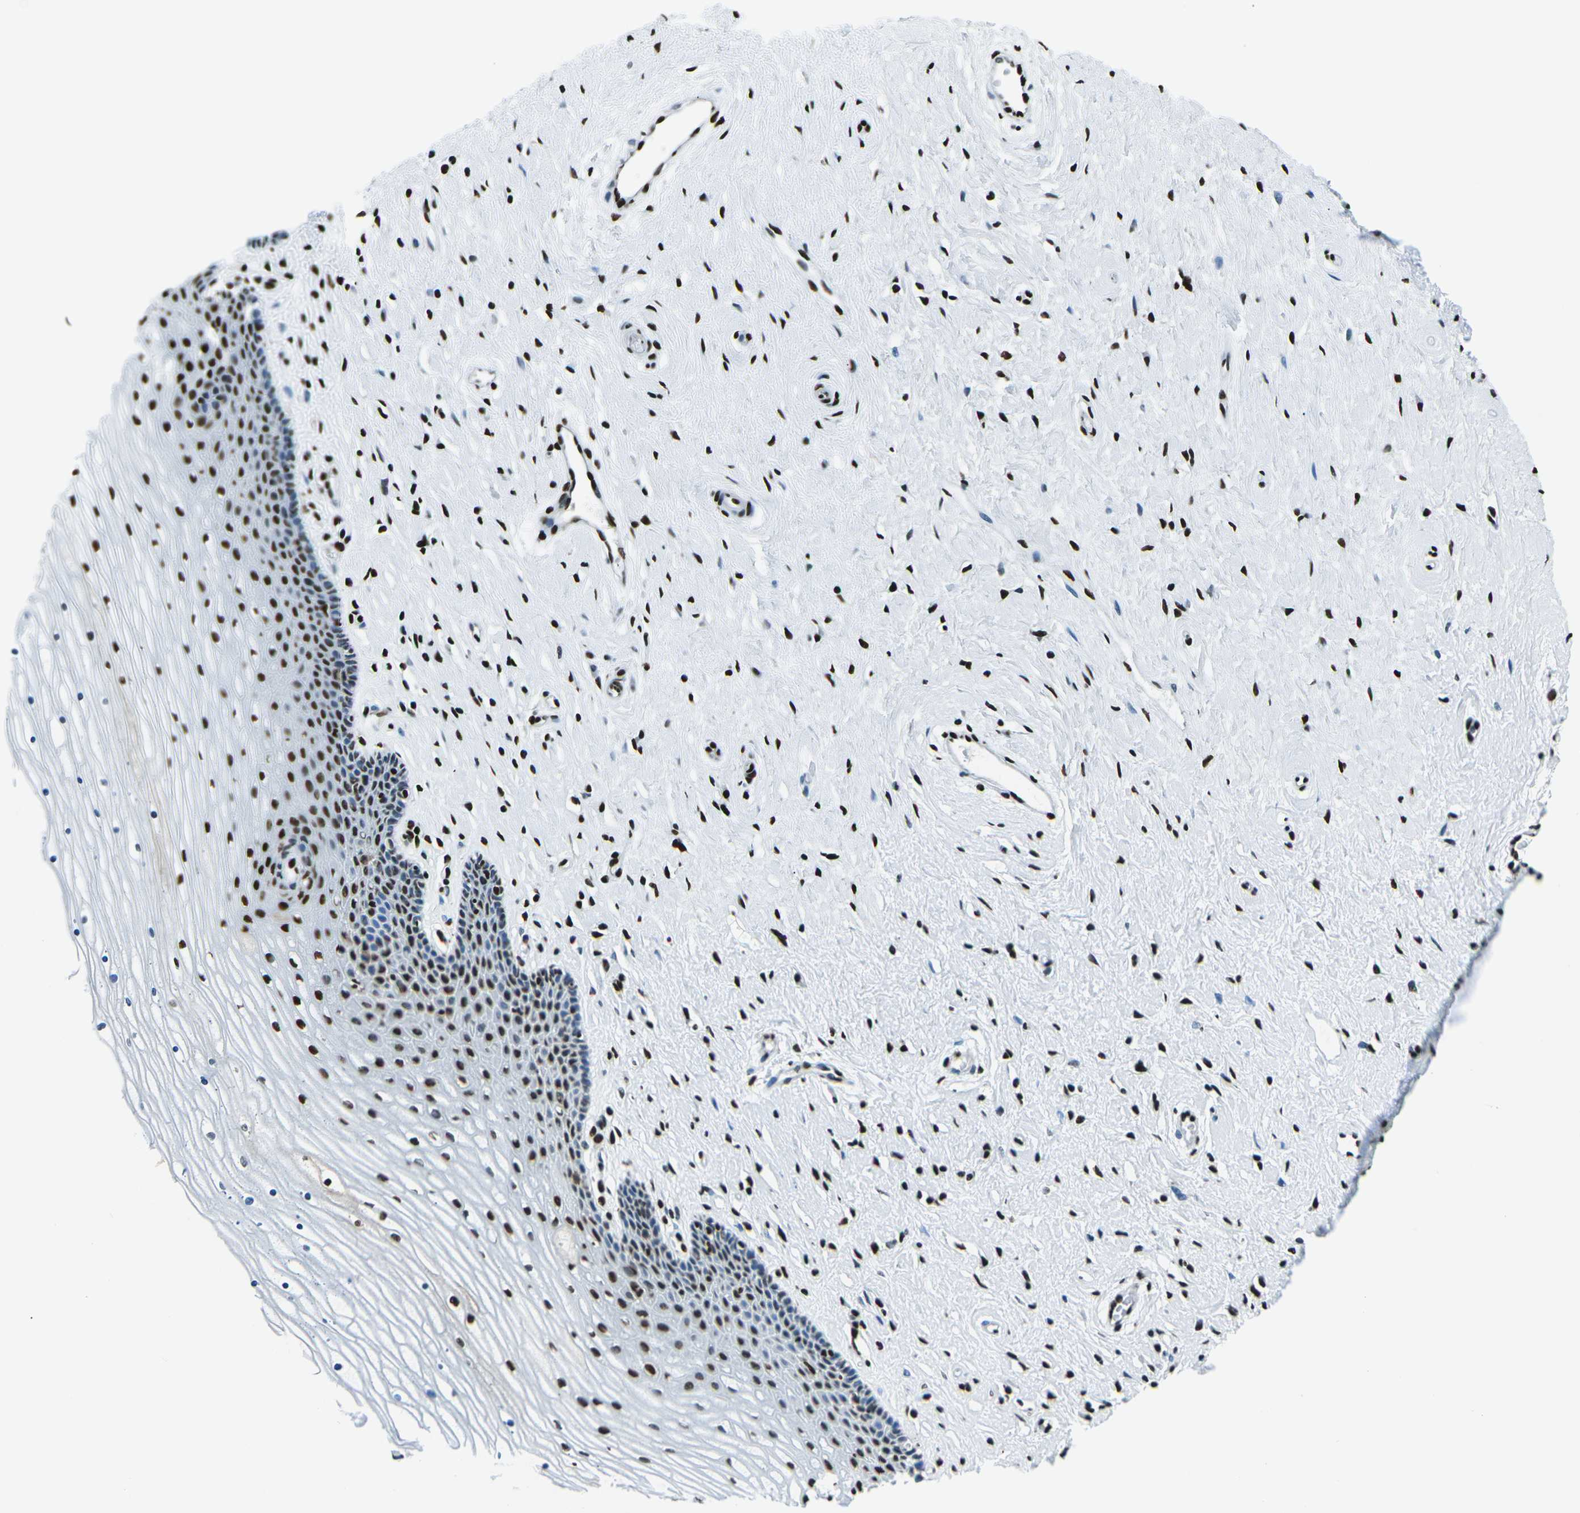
{"staining": {"intensity": "strong", "quantity": ">75%", "location": "nuclear"}, "tissue": "cervix", "cell_type": "Glandular cells", "image_type": "normal", "snomed": [{"axis": "morphology", "description": "Normal tissue, NOS"}, {"axis": "topography", "description": "Cervix"}], "caption": "Strong nuclear protein staining is seen in about >75% of glandular cells in cervix. (Brightfield microscopy of DAB IHC at high magnification).", "gene": "HNRNPL", "patient": {"sex": "female", "age": 39}}